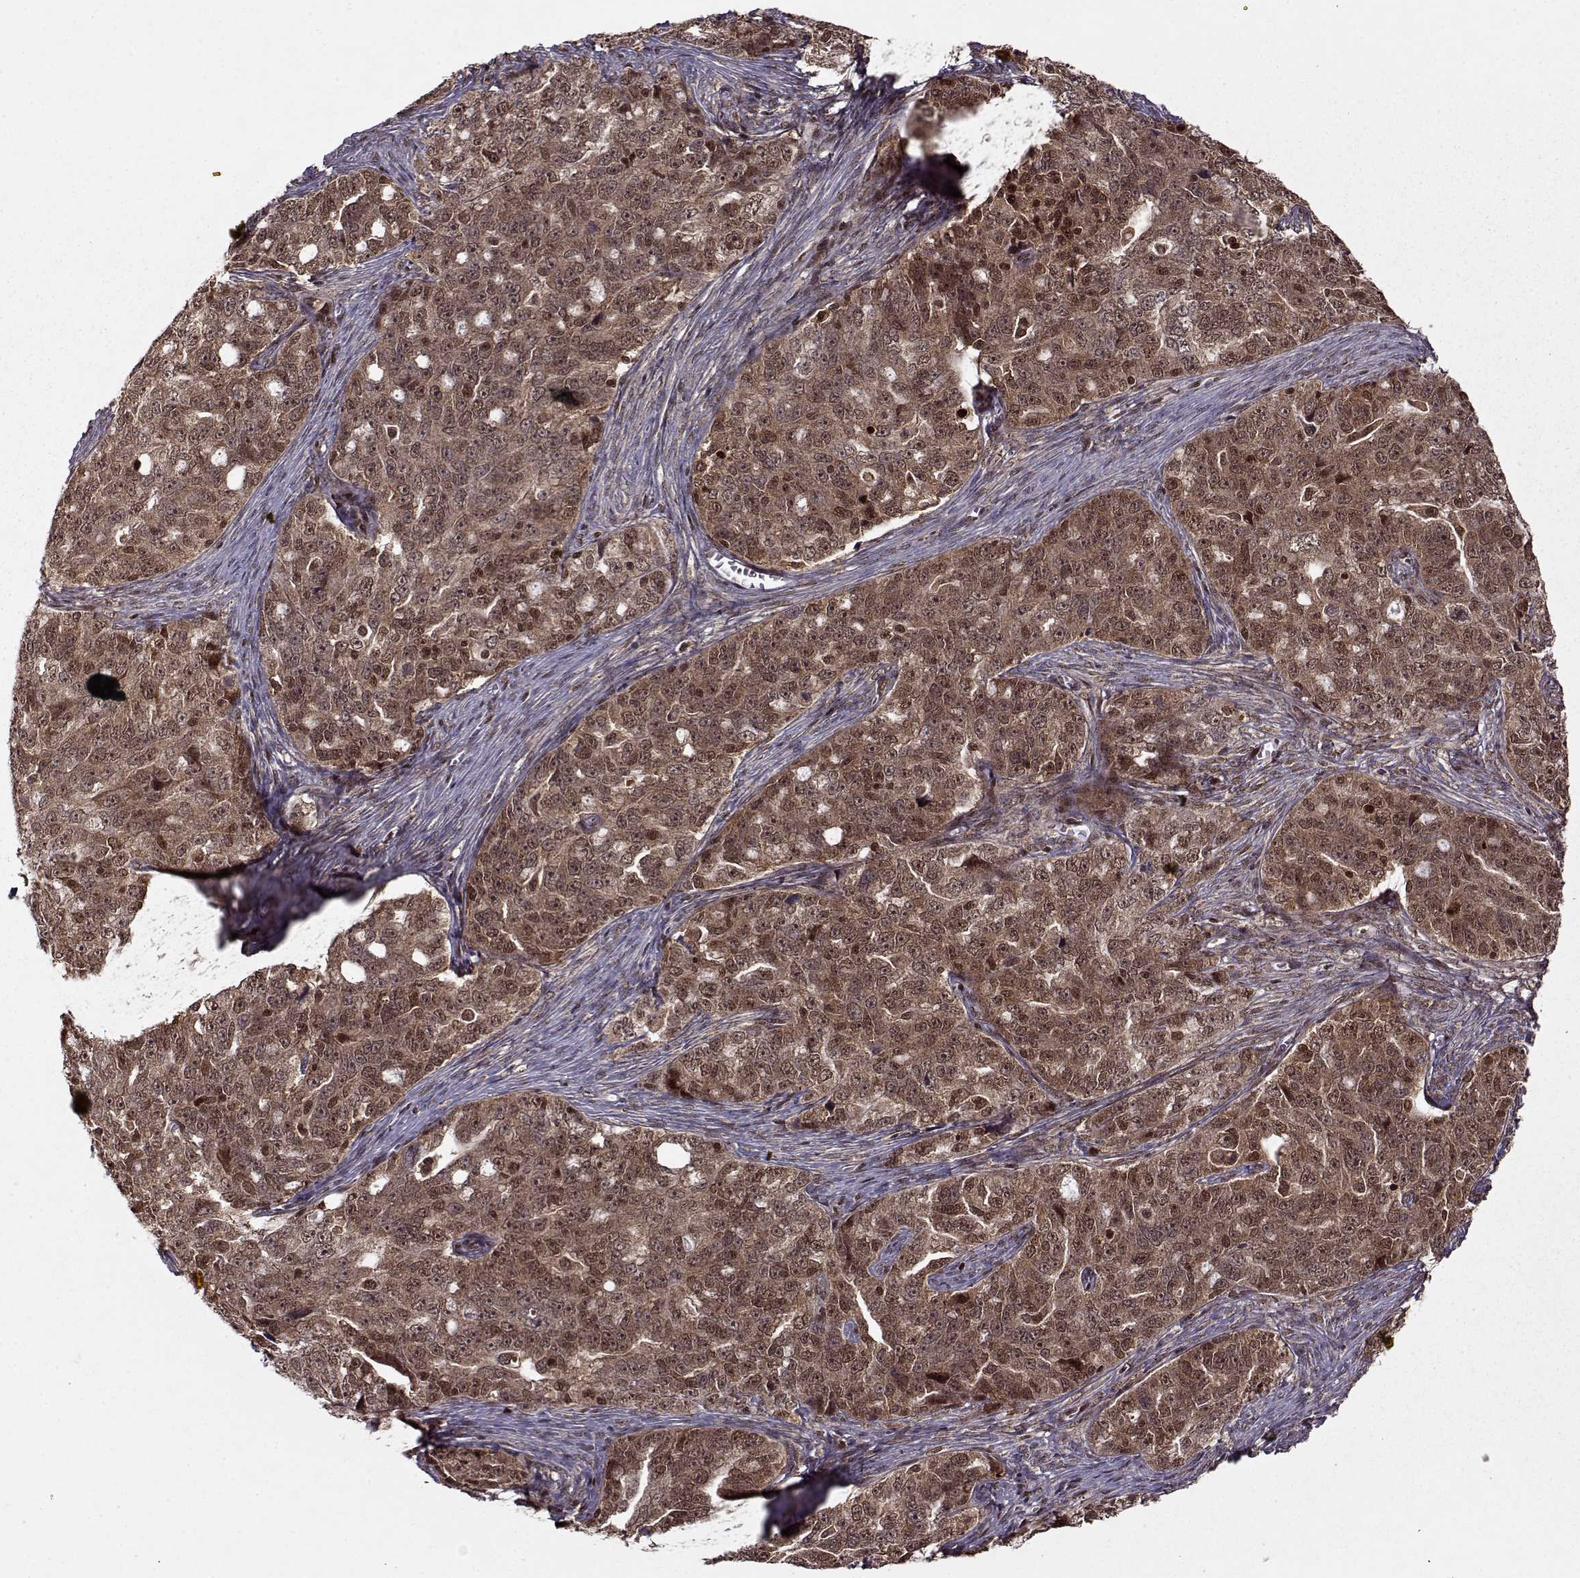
{"staining": {"intensity": "moderate", "quantity": ">75%", "location": "cytoplasmic/membranous,nuclear"}, "tissue": "ovarian cancer", "cell_type": "Tumor cells", "image_type": "cancer", "snomed": [{"axis": "morphology", "description": "Cystadenocarcinoma, serous, NOS"}, {"axis": "topography", "description": "Ovary"}], "caption": "DAB immunohistochemical staining of ovarian cancer exhibits moderate cytoplasmic/membranous and nuclear protein expression in about >75% of tumor cells.", "gene": "PSMA7", "patient": {"sex": "female", "age": 51}}